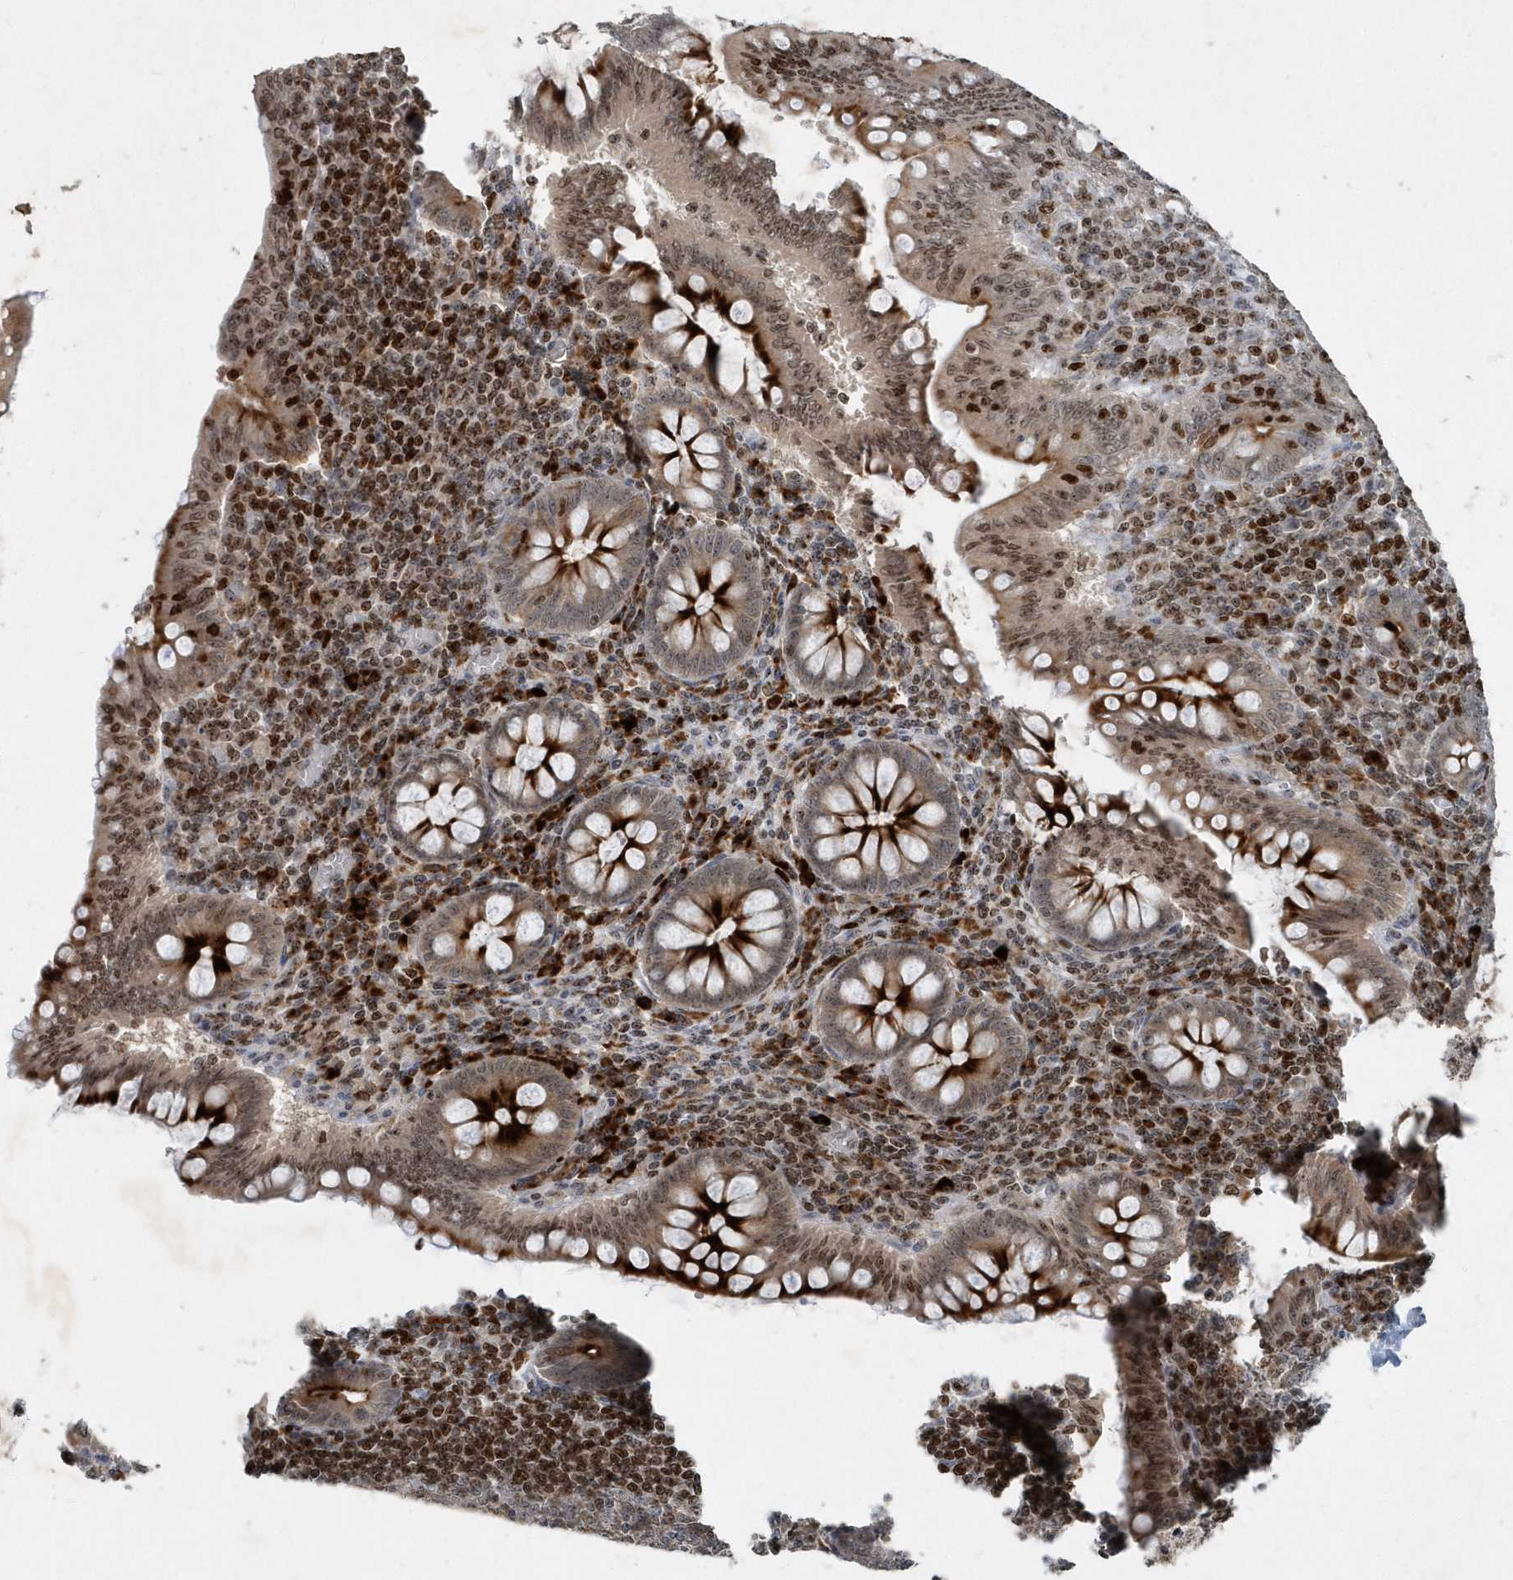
{"staining": {"intensity": "moderate", "quantity": ">75%", "location": "cytoplasmic/membranous,nuclear"}, "tissue": "appendix", "cell_type": "Glandular cells", "image_type": "normal", "snomed": [{"axis": "morphology", "description": "Normal tissue, NOS"}, {"axis": "topography", "description": "Appendix"}], "caption": "This image displays immunohistochemistry (IHC) staining of normal appendix, with medium moderate cytoplasmic/membranous,nuclear expression in approximately >75% of glandular cells.", "gene": "QTRT2", "patient": {"sex": "male", "age": 14}}